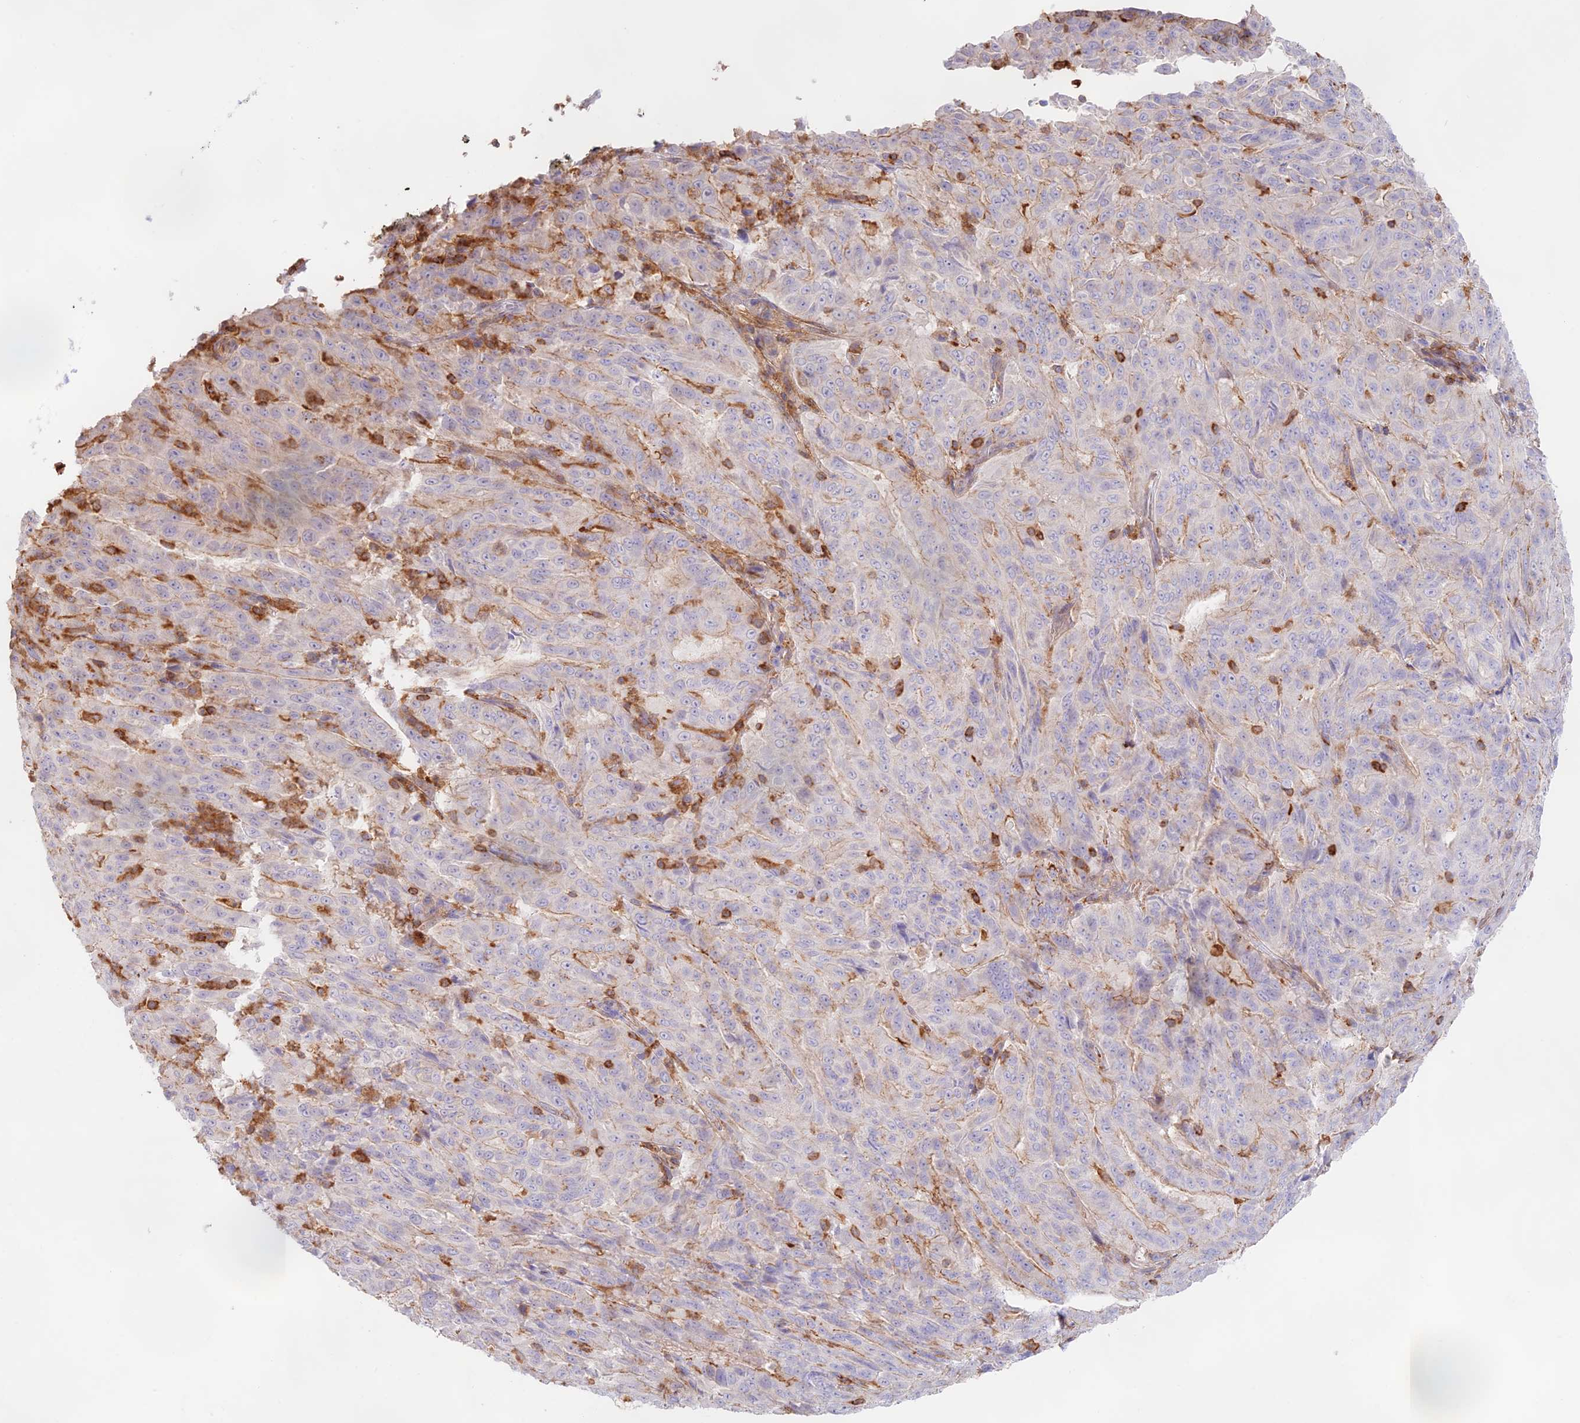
{"staining": {"intensity": "negative", "quantity": "none", "location": "none"}, "tissue": "pancreatic cancer", "cell_type": "Tumor cells", "image_type": "cancer", "snomed": [{"axis": "morphology", "description": "Adenocarcinoma, NOS"}, {"axis": "topography", "description": "Pancreas"}], "caption": "A high-resolution photomicrograph shows immunohistochemistry staining of pancreatic cancer, which shows no significant expression in tumor cells.", "gene": "DENND1C", "patient": {"sex": "male", "age": 63}}